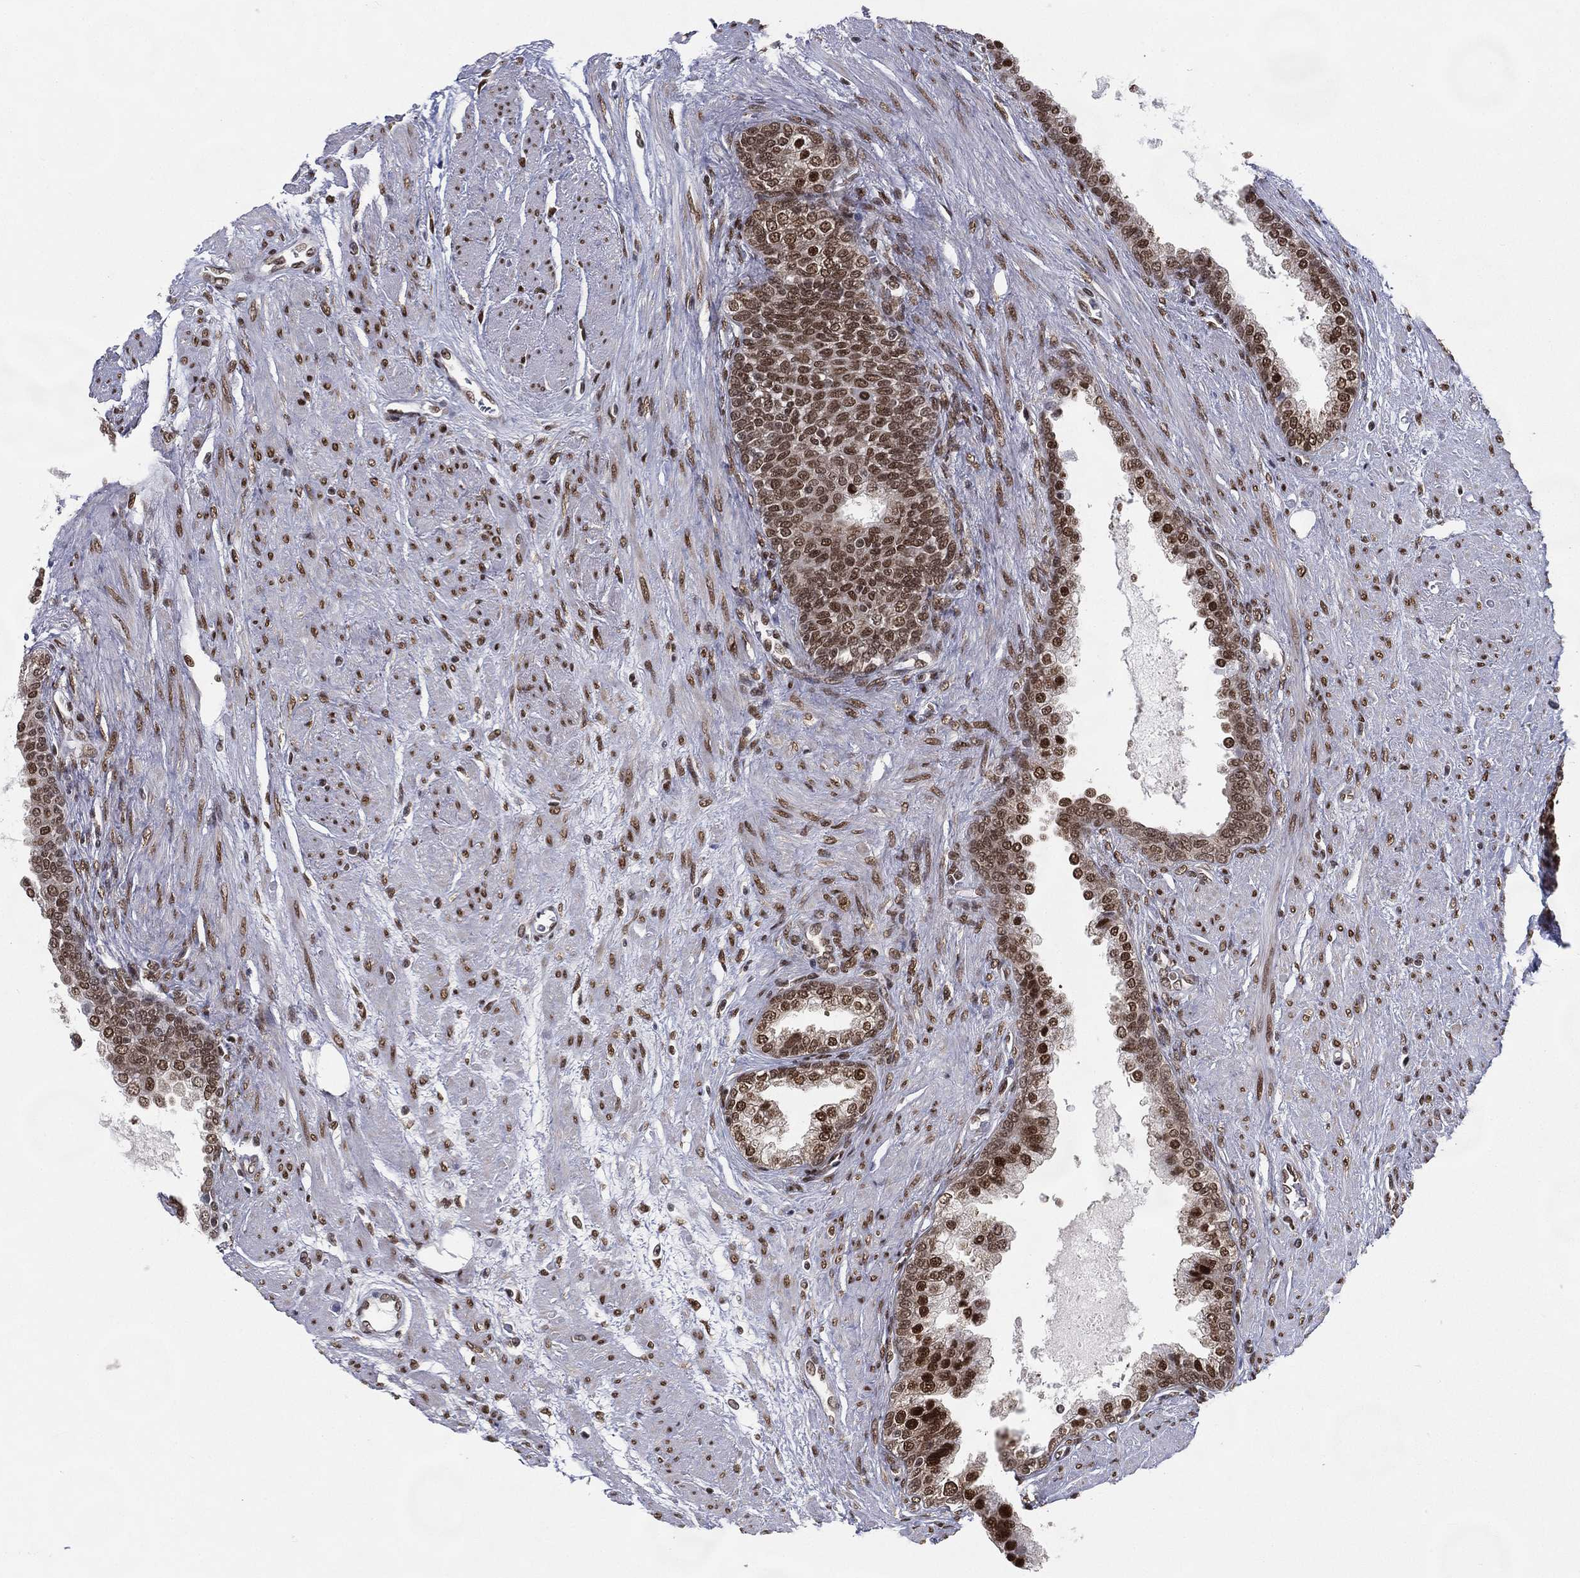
{"staining": {"intensity": "moderate", "quantity": ">75%", "location": "nuclear"}, "tissue": "prostate cancer", "cell_type": "Tumor cells", "image_type": "cancer", "snomed": [{"axis": "morphology", "description": "Adenocarcinoma, NOS"}, {"axis": "topography", "description": "Prostate and seminal vesicle, NOS"}, {"axis": "topography", "description": "Prostate"}], "caption": "The image displays staining of prostate cancer, revealing moderate nuclear protein positivity (brown color) within tumor cells.", "gene": "FUBP3", "patient": {"sex": "male", "age": 62}}